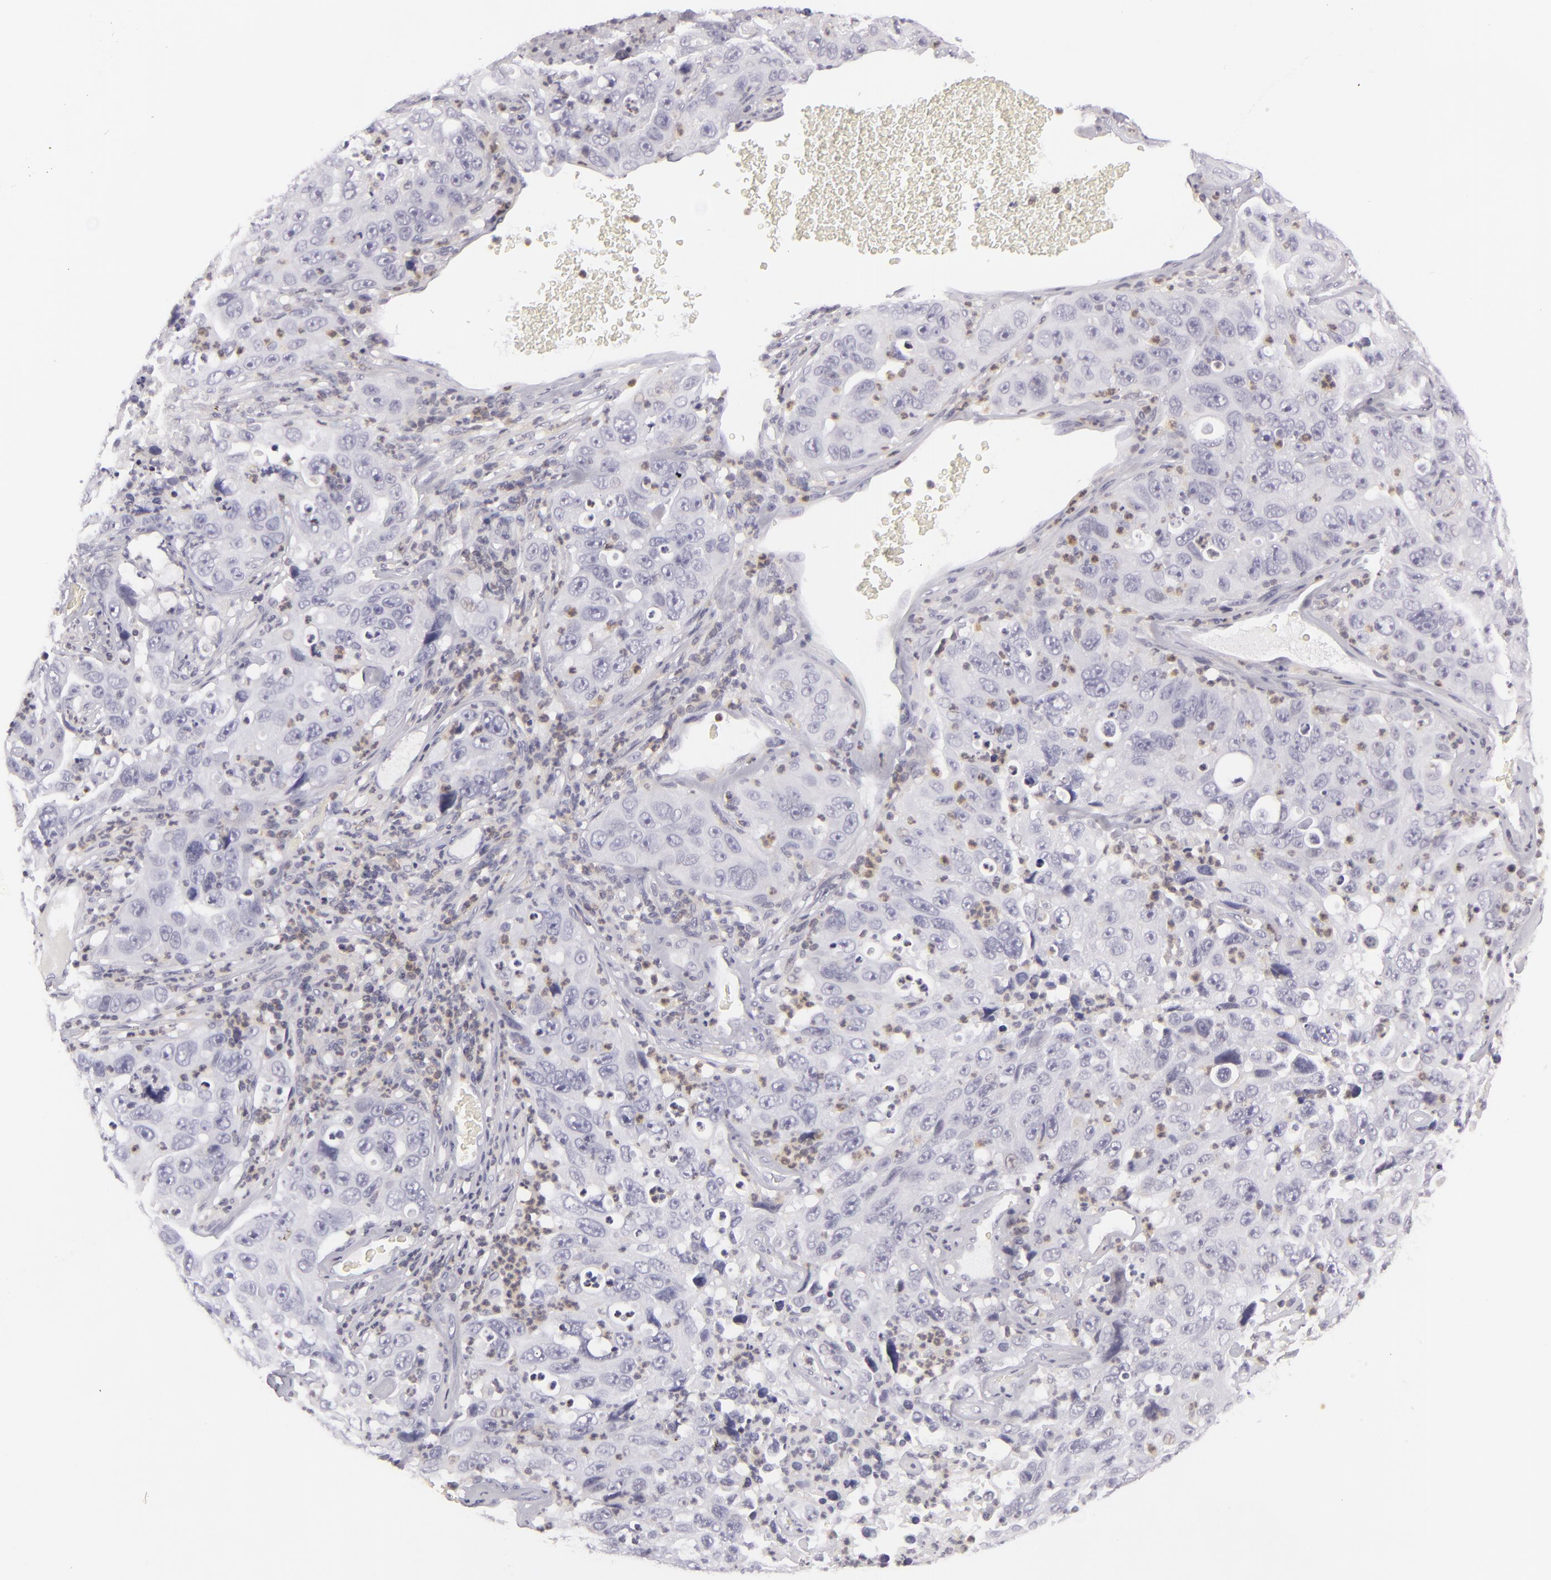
{"staining": {"intensity": "negative", "quantity": "none", "location": "none"}, "tissue": "lung cancer", "cell_type": "Tumor cells", "image_type": "cancer", "snomed": [{"axis": "morphology", "description": "Squamous cell carcinoma, NOS"}, {"axis": "topography", "description": "Lung"}], "caption": "Squamous cell carcinoma (lung) was stained to show a protein in brown. There is no significant staining in tumor cells.", "gene": "KCNAB2", "patient": {"sex": "male", "age": 64}}